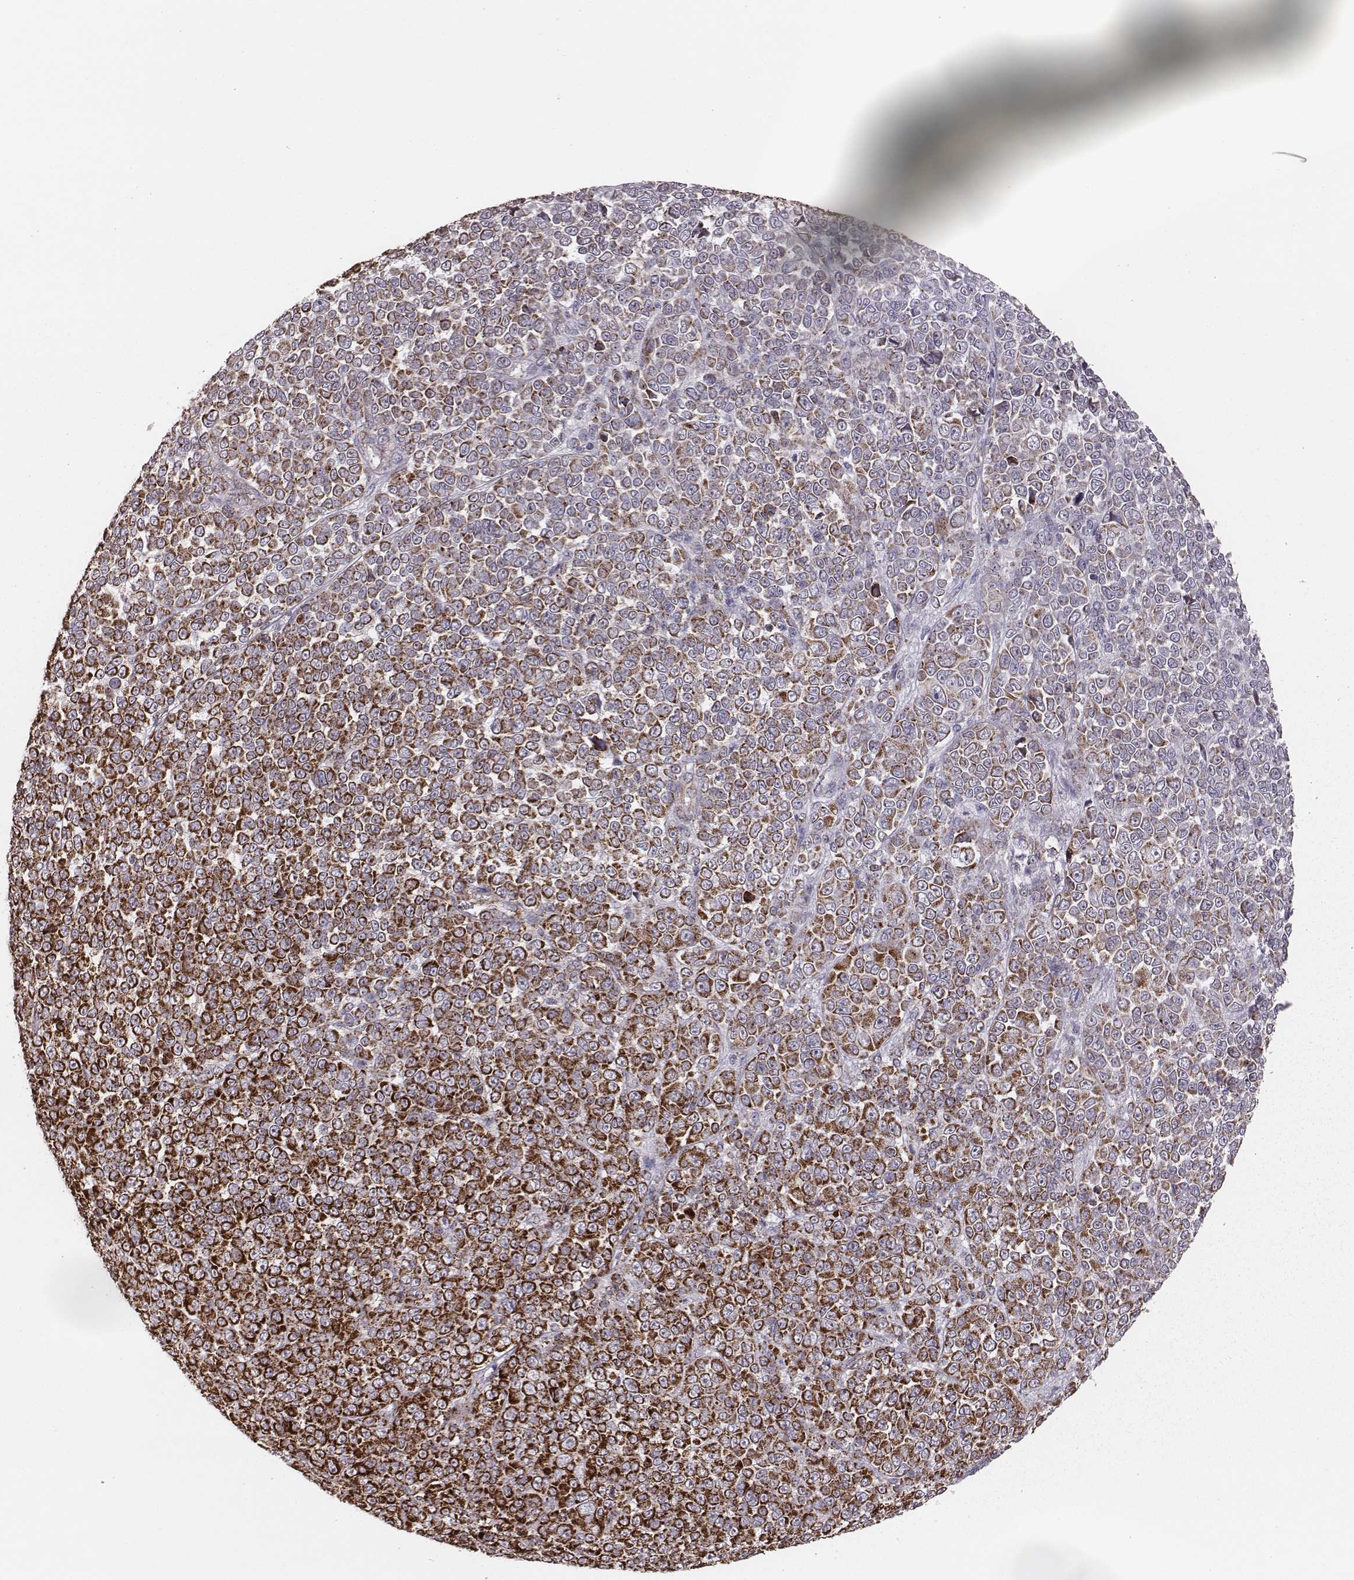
{"staining": {"intensity": "strong", "quantity": ">75%", "location": "cytoplasmic/membranous"}, "tissue": "melanoma", "cell_type": "Tumor cells", "image_type": "cancer", "snomed": [{"axis": "morphology", "description": "Malignant melanoma, NOS"}, {"axis": "topography", "description": "Skin"}], "caption": "High-power microscopy captured an immunohistochemistry micrograph of melanoma, revealing strong cytoplasmic/membranous staining in about >75% of tumor cells.", "gene": "TUFM", "patient": {"sex": "female", "age": 95}}